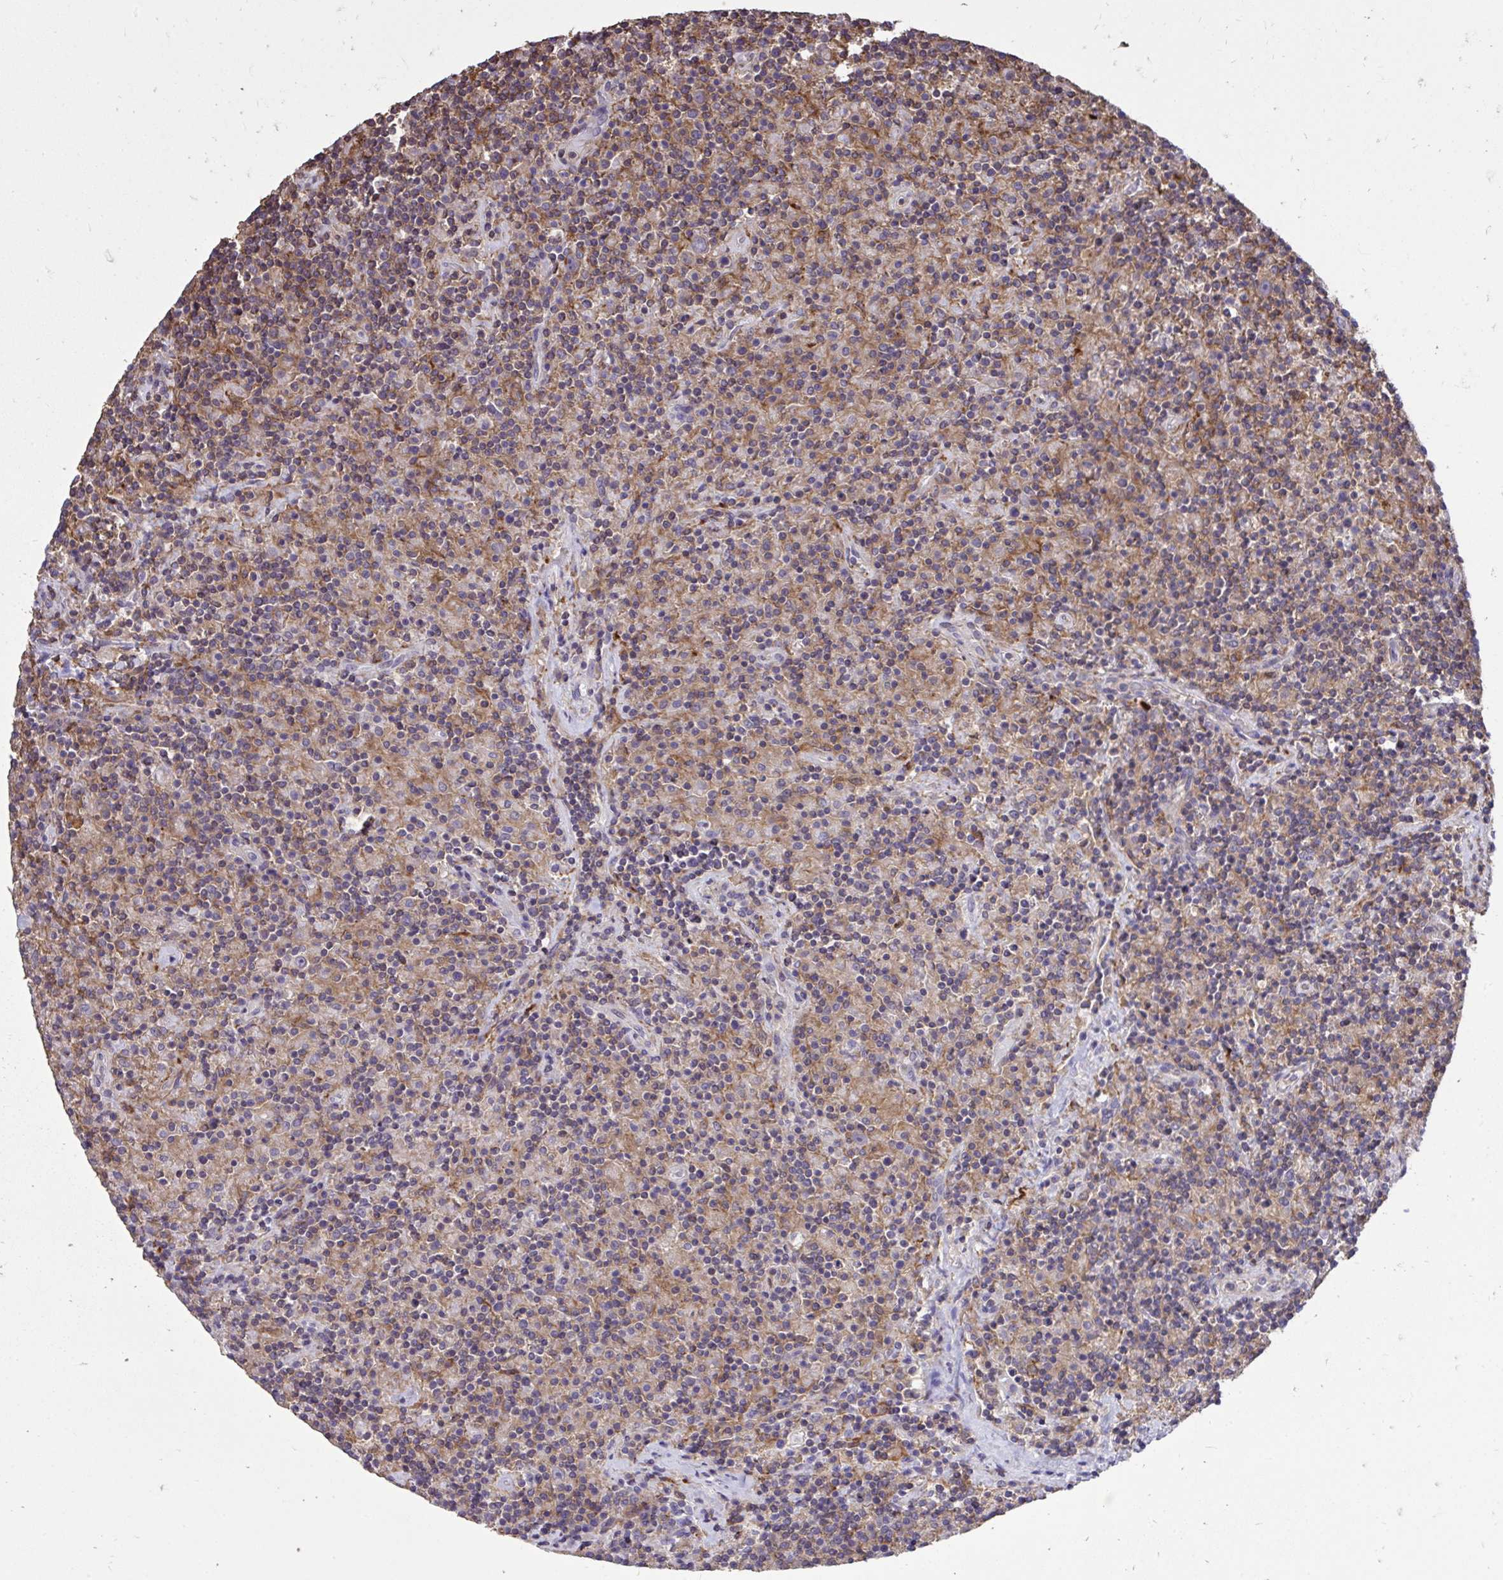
{"staining": {"intensity": "negative", "quantity": "none", "location": "none"}, "tissue": "lymphoma", "cell_type": "Tumor cells", "image_type": "cancer", "snomed": [{"axis": "morphology", "description": "Hodgkin's disease, NOS"}, {"axis": "topography", "description": "Lymph node"}], "caption": "Immunohistochemical staining of lymphoma reveals no significant staining in tumor cells. (DAB immunohistochemistry with hematoxylin counter stain).", "gene": "IGFL2", "patient": {"sex": "male", "age": 70}}